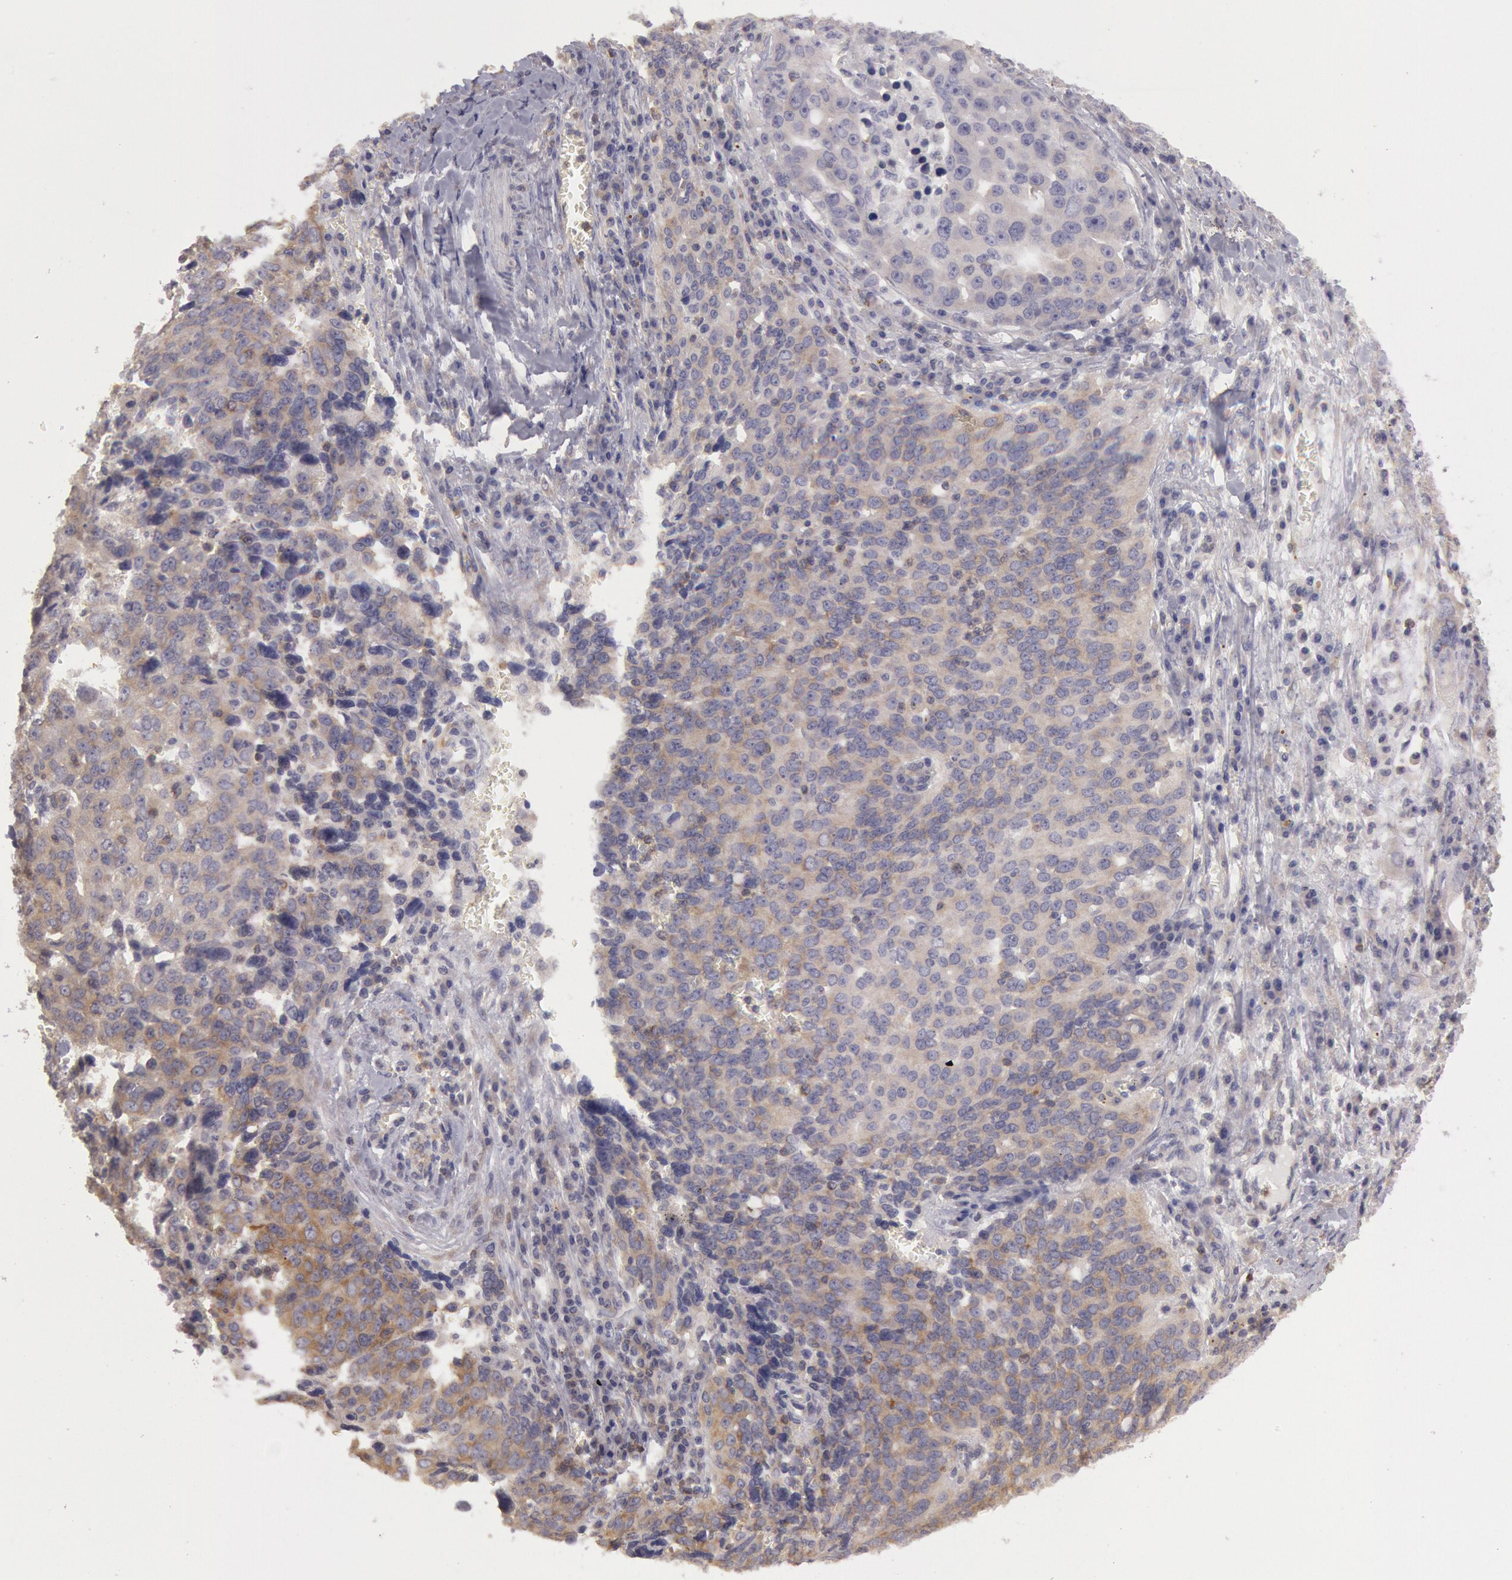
{"staining": {"intensity": "weak", "quantity": ">75%", "location": "cytoplasmic/membranous"}, "tissue": "ovarian cancer", "cell_type": "Tumor cells", "image_type": "cancer", "snomed": [{"axis": "morphology", "description": "Carcinoma, endometroid"}, {"axis": "topography", "description": "Ovary"}], "caption": "Human ovarian cancer (endometroid carcinoma) stained with a protein marker reveals weak staining in tumor cells.", "gene": "NMT2", "patient": {"sex": "female", "age": 75}}